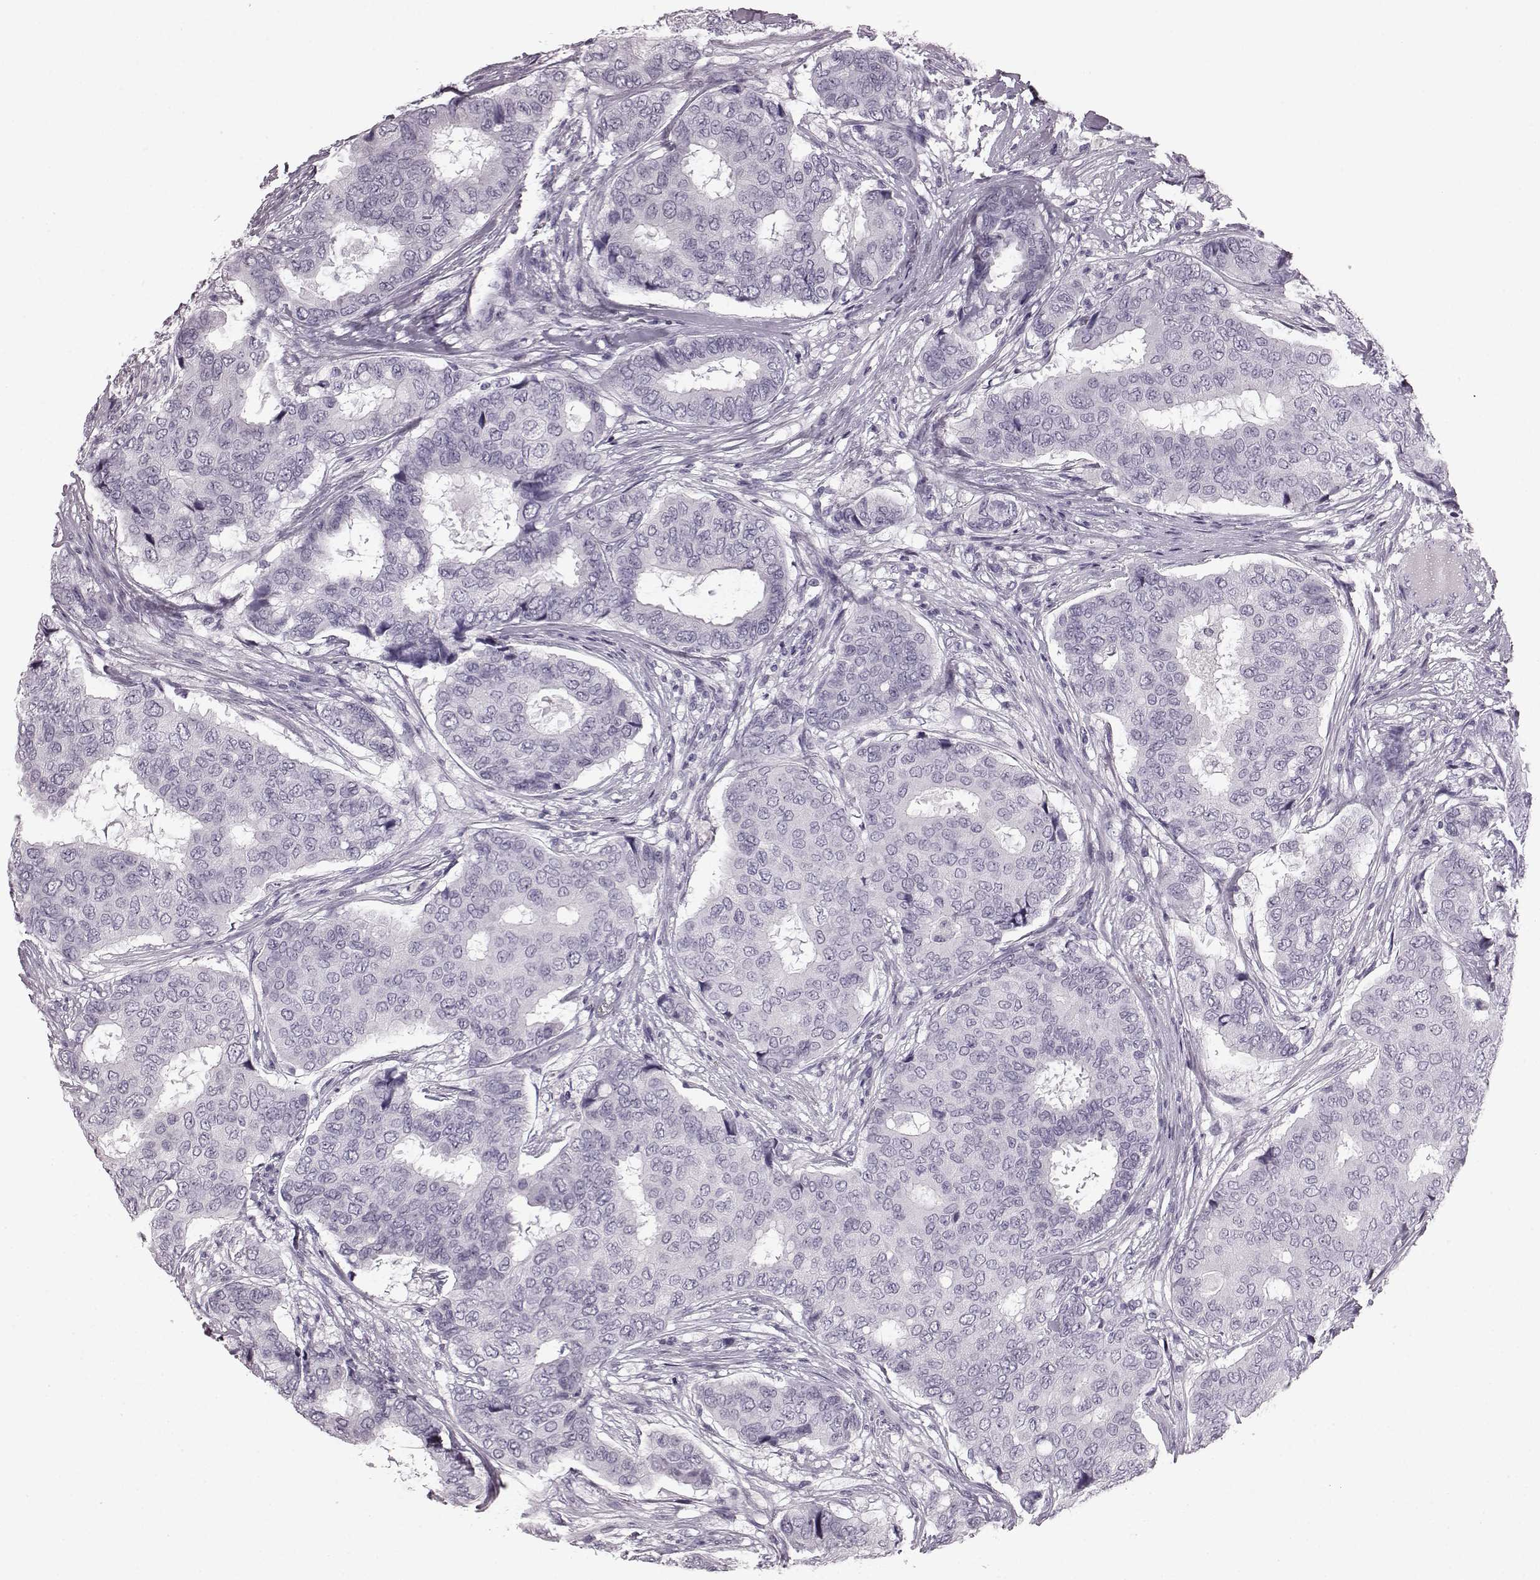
{"staining": {"intensity": "negative", "quantity": "none", "location": "none"}, "tissue": "breast cancer", "cell_type": "Tumor cells", "image_type": "cancer", "snomed": [{"axis": "morphology", "description": "Duct carcinoma"}, {"axis": "topography", "description": "Breast"}], "caption": "High magnification brightfield microscopy of breast invasive ductal carcinoma stained with DAB (3,3'-diaminobenzidine) (brown) and counterstained with hematoxylin (blue): tumor cells show no significant expression.", "gene": "AIPL1", "patient": {"sex": "female", "age": 75}}